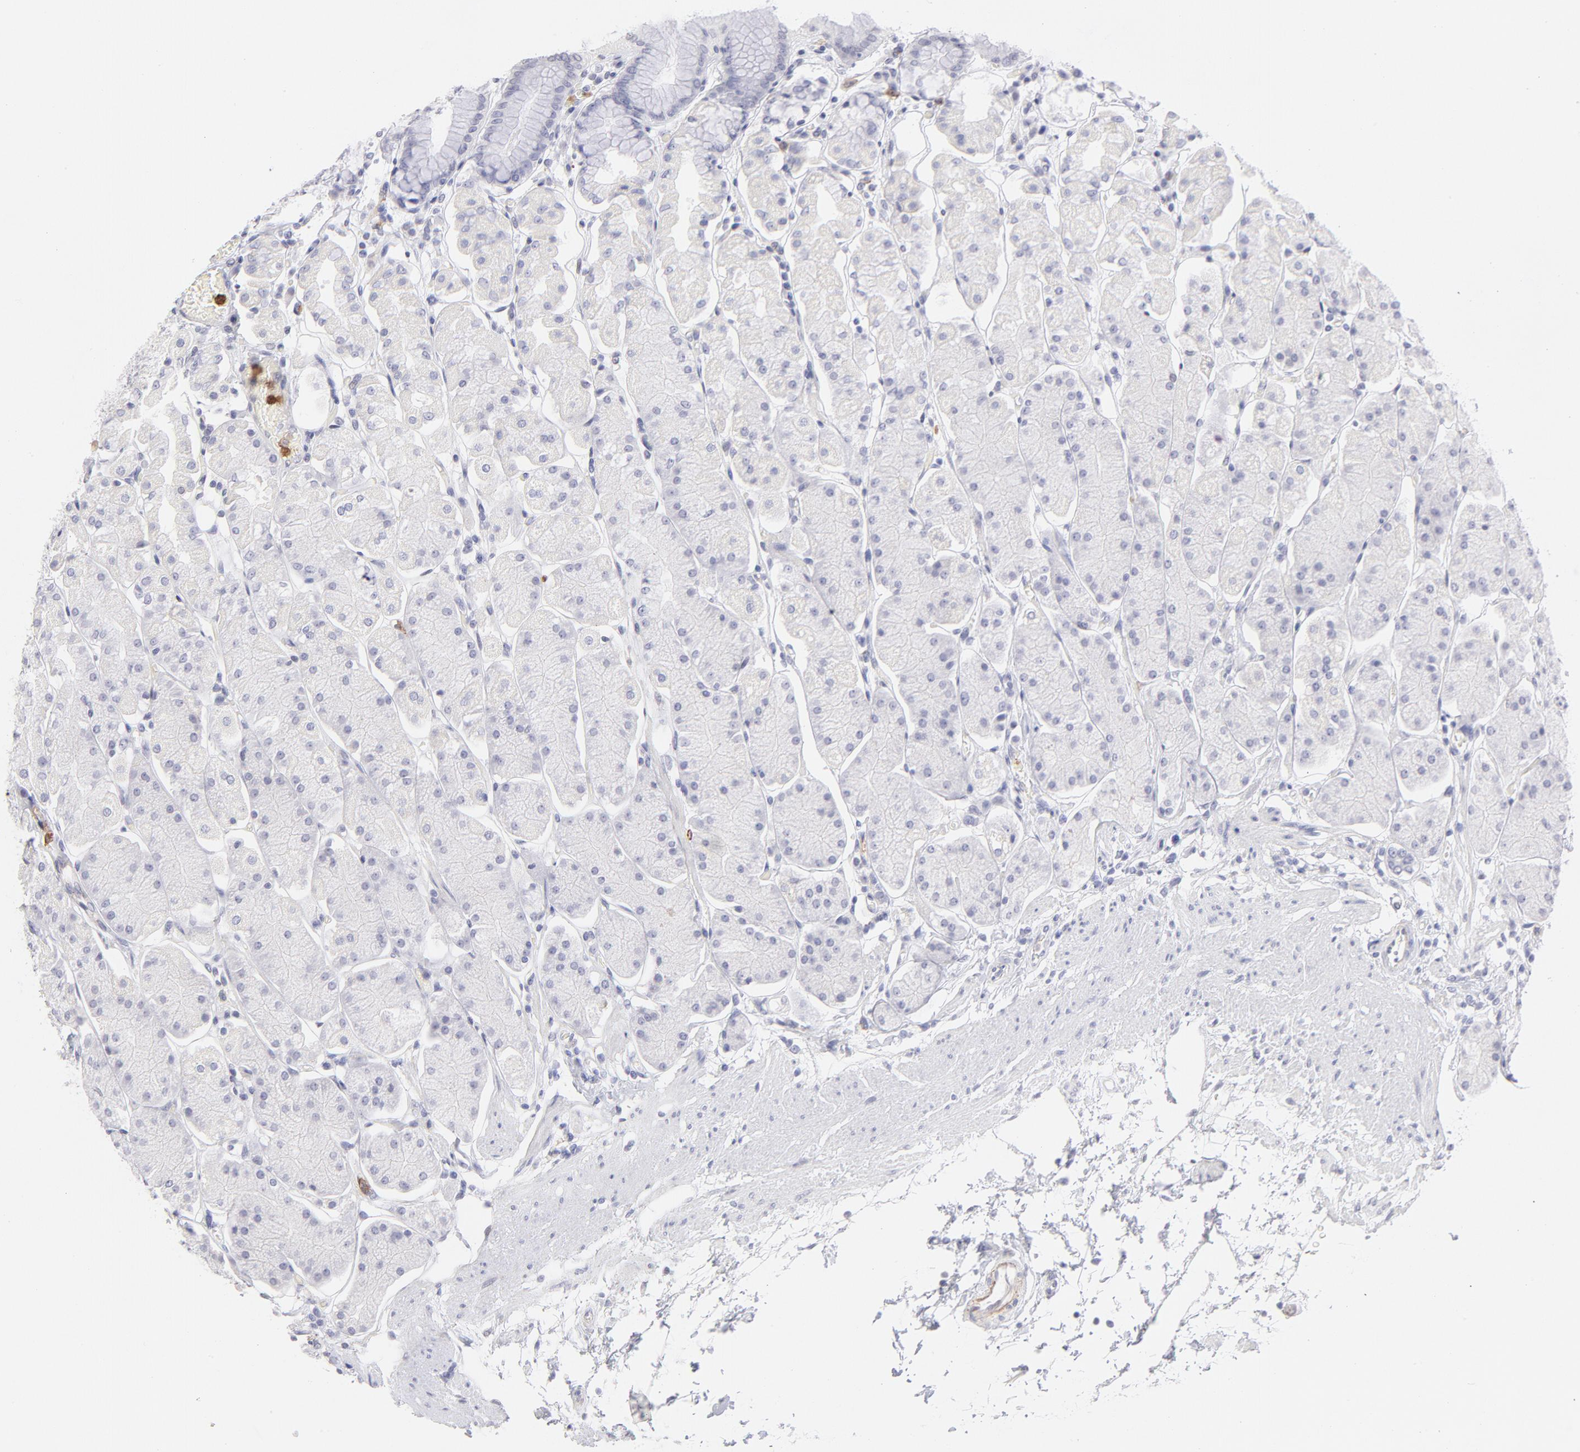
{"staining": {"intensity": "negative", "quantity": "none", "location": "none"}, "tissue": "stomach", "cell_type": "Glandular cells", "image_type": "normal", "snomed": [{"axis": "morphology", "description": "Normal tissue, NOS"}, {"axis": "topography", "description": "Stomach, upper"}, {"axis": "topography", "description": "Stomach"}], "caption": "IHC image of normal stomach: human stomach stained with DAB (3,3'-diaminobenzidine) exhibits no significant protein staining in glandular cells.", "gene": "LTB4R", "patient": {"sex": "male", "age": 76}}